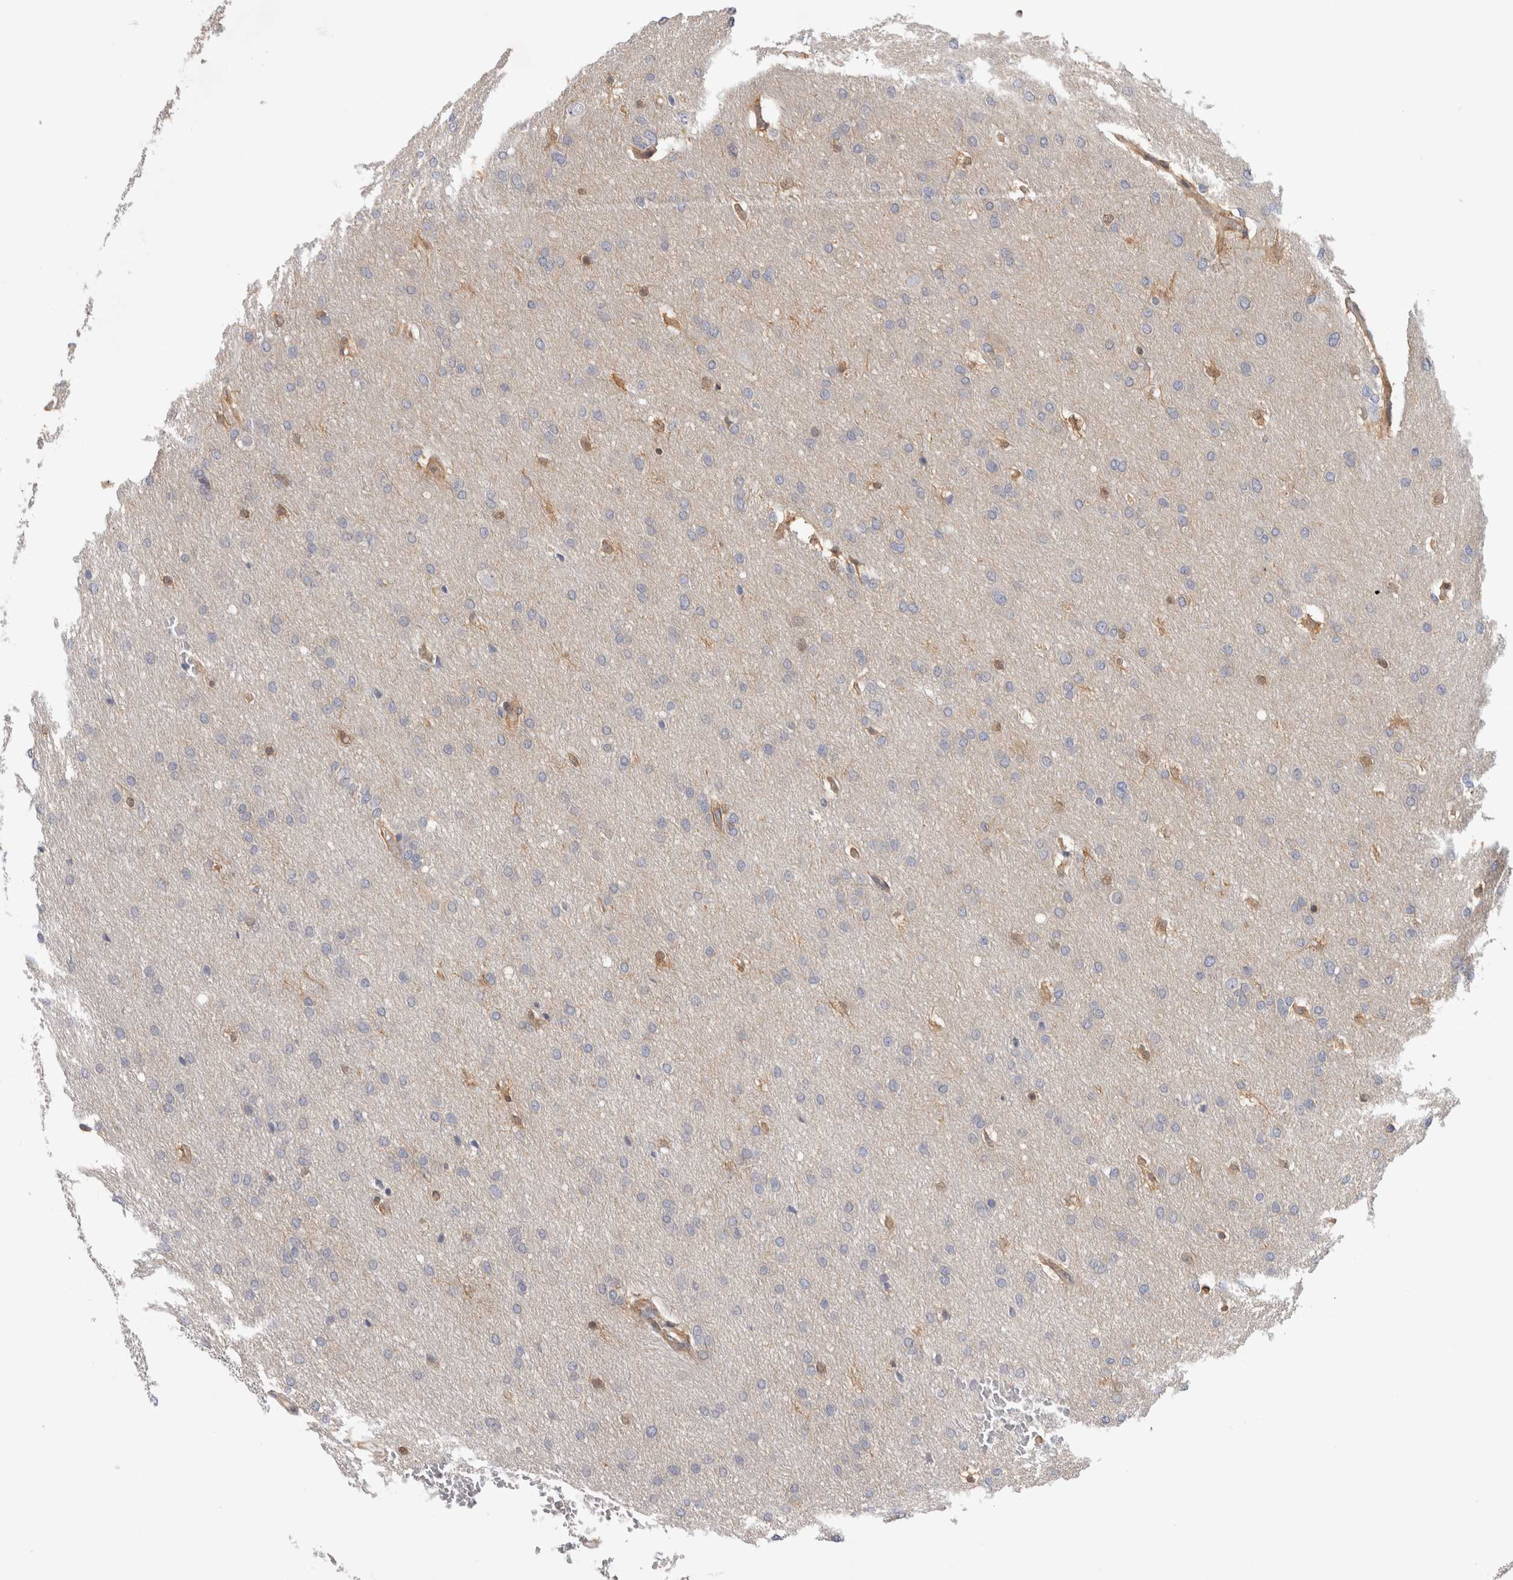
{"staining": {"intensity": "negative", "quantity": "none", "location": "none"}, "tissue": "glioma", "cell_type": "Tumor cells", "image_type": "cancer", "snomed": [{"axis": "morphology", "description": "Glioma, malignant, Low grade"}, {"axis": "topography", "description": "Brain"}], "caption": "A high-resolution histopathology image shows immunohistochemistry (IHC) staining of malignant glioma (low-grade), which shows no significant positivity in tumor cells.", "gene": "PGM1", "patient": {"sex": "female", "age": 37}}